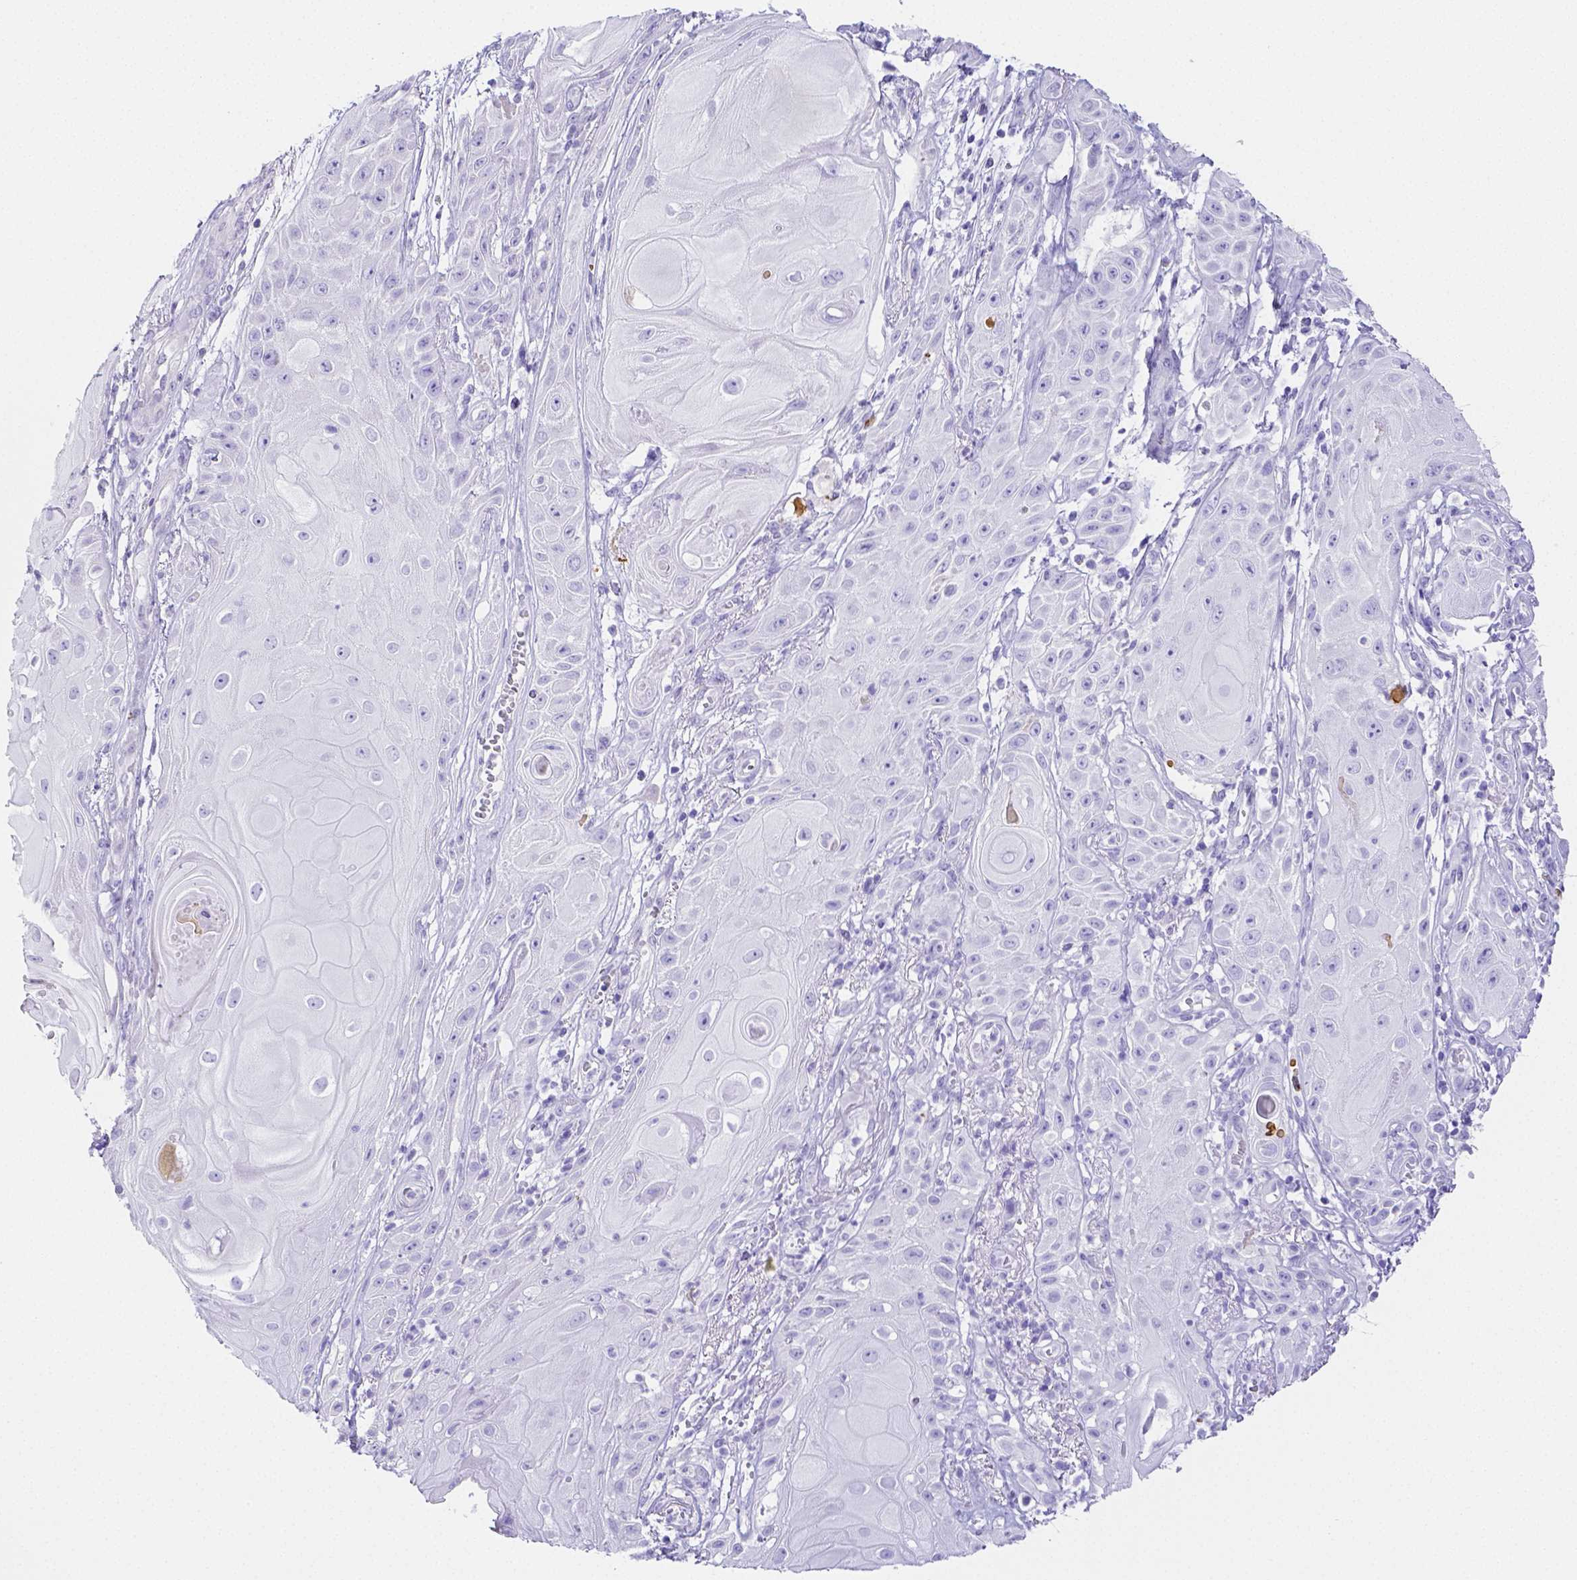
{"staining": {"intensity": "negative", "quantity": "none", "location": "none"}, "tissue": "skin cancer", "cell_type": "Tumor cells", "image_type": "cancer", "snomed": [{"axis": "morphology", "description": "Squamous cell carcinoma, NOS"}, {"axis": "topography", "description": "Skin"}], "caption": "An image of human squamous cell carcinoma (skin) is negative for staining in tumor cells.", "gene": "ARHGAP36", "patient": {"sex": "male", "age": 62}}